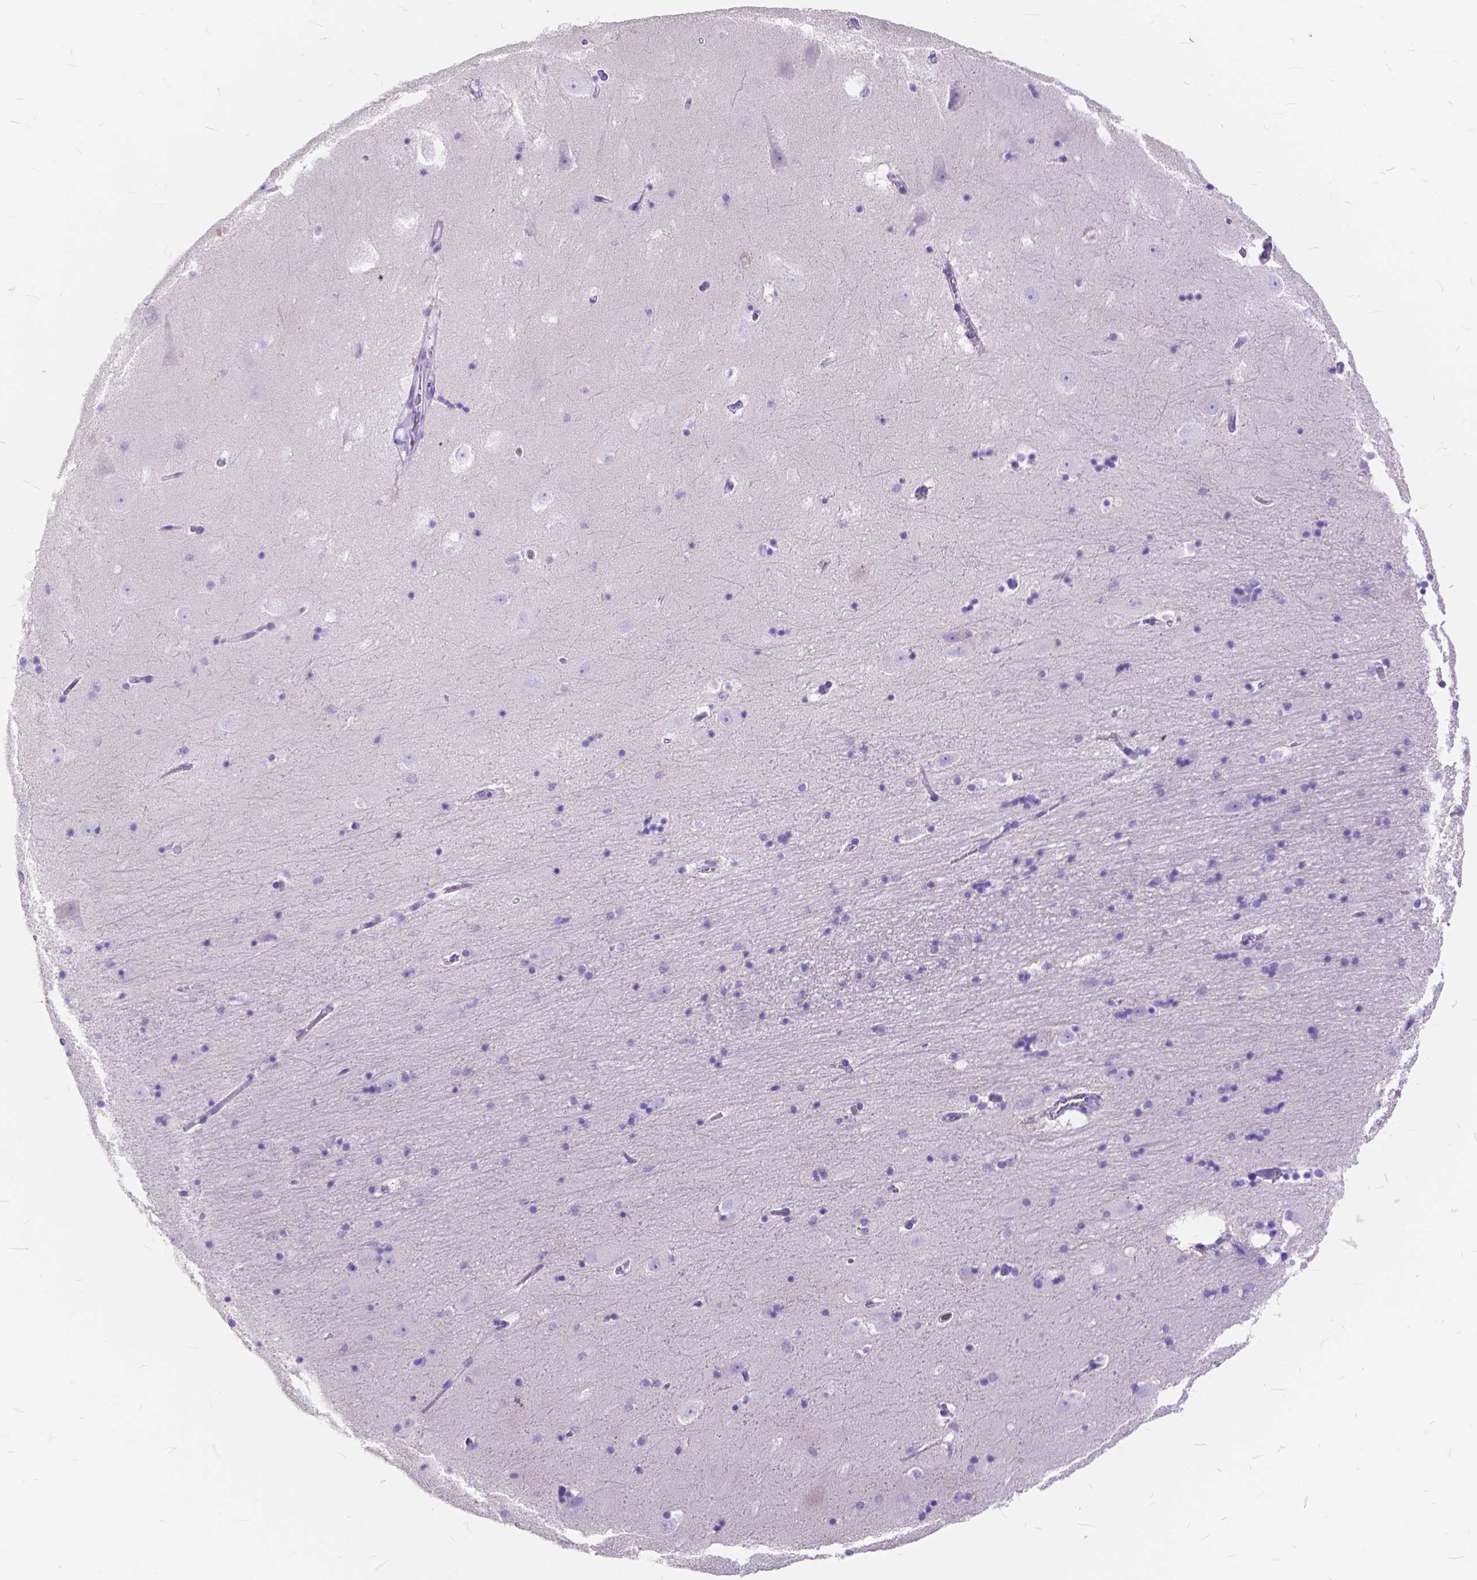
{"staining": {"intensity": "negative", "quantity": "none", "location": "none"}, "tissue": "hippocampus", "cell_type": "Glial cells", "image_type": "normal", "snomed": [{"axis": "morphology", "description": "Normal tissue, NOS"}, {"axis": "topography", "description": "Hippocampus"}], "caption": "Glial cells are negative for protein expression in unremarkable human hippocampus. (Brightfield microscopy of DAB (3,3'-diaminobenzidine) immunohistochemistry (IHC) at high magnification).", "gene": "FOXL2", "patient": {"sex": "male", "age": 58}}